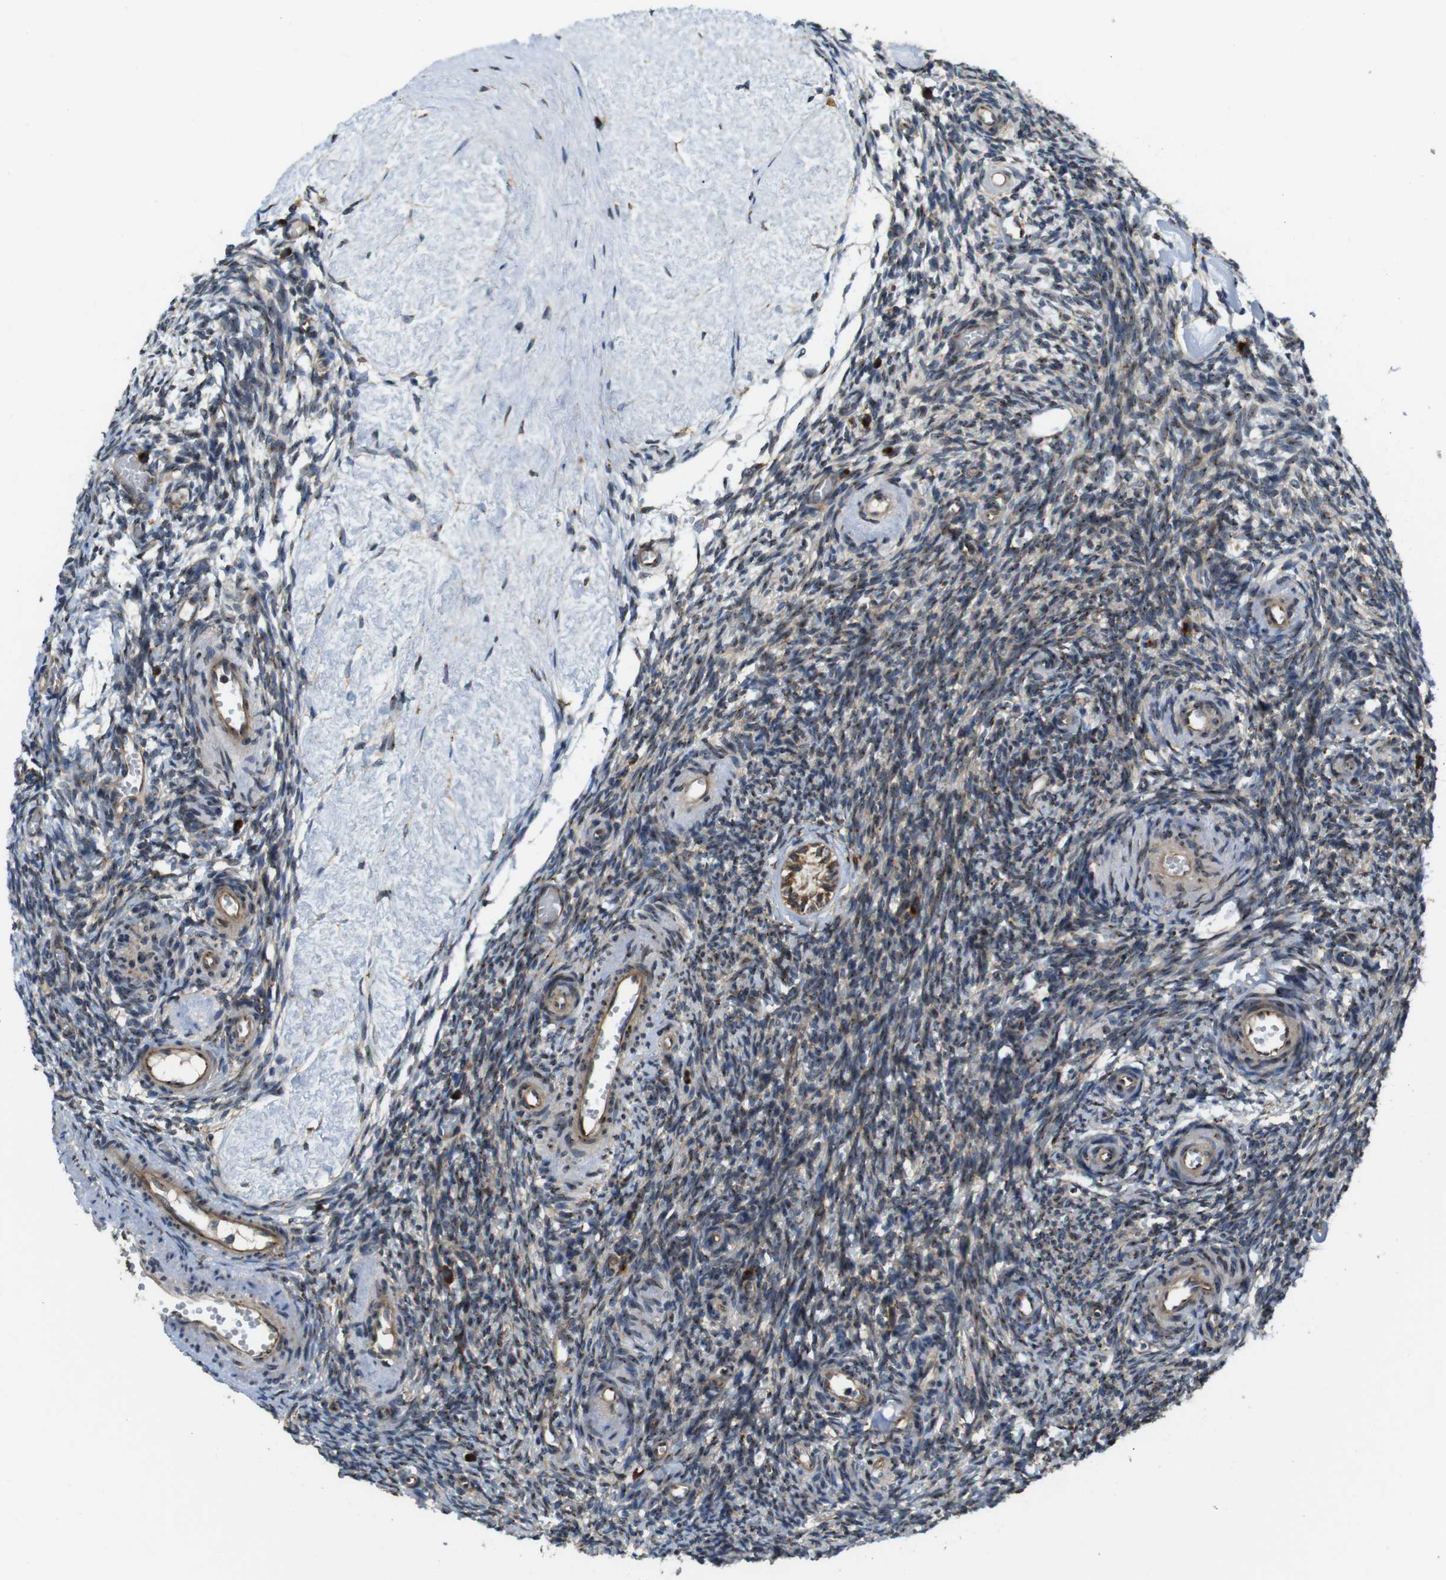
{"staining": {"intensity": "moderate", "quantity": ">75%", "location": "cytoplasmic/membranous"}, "tissue": "ovary", "cell_type": "Follicle cells", "image_type": "normal", "snomed": [{"axis": "morphology", "description": "Normal tissue, NOS"}, {"axis": "topography", "description": "Ovary"}], "caption": "Approximately >75% of follicle cells in unremarkable ovary reveal moderate cytoplasmic/membranous protein expression as visualized by brown immunohistochemical staining.", "gene": "TMEM143", "patient": {"sex": "female", "age": 35}}